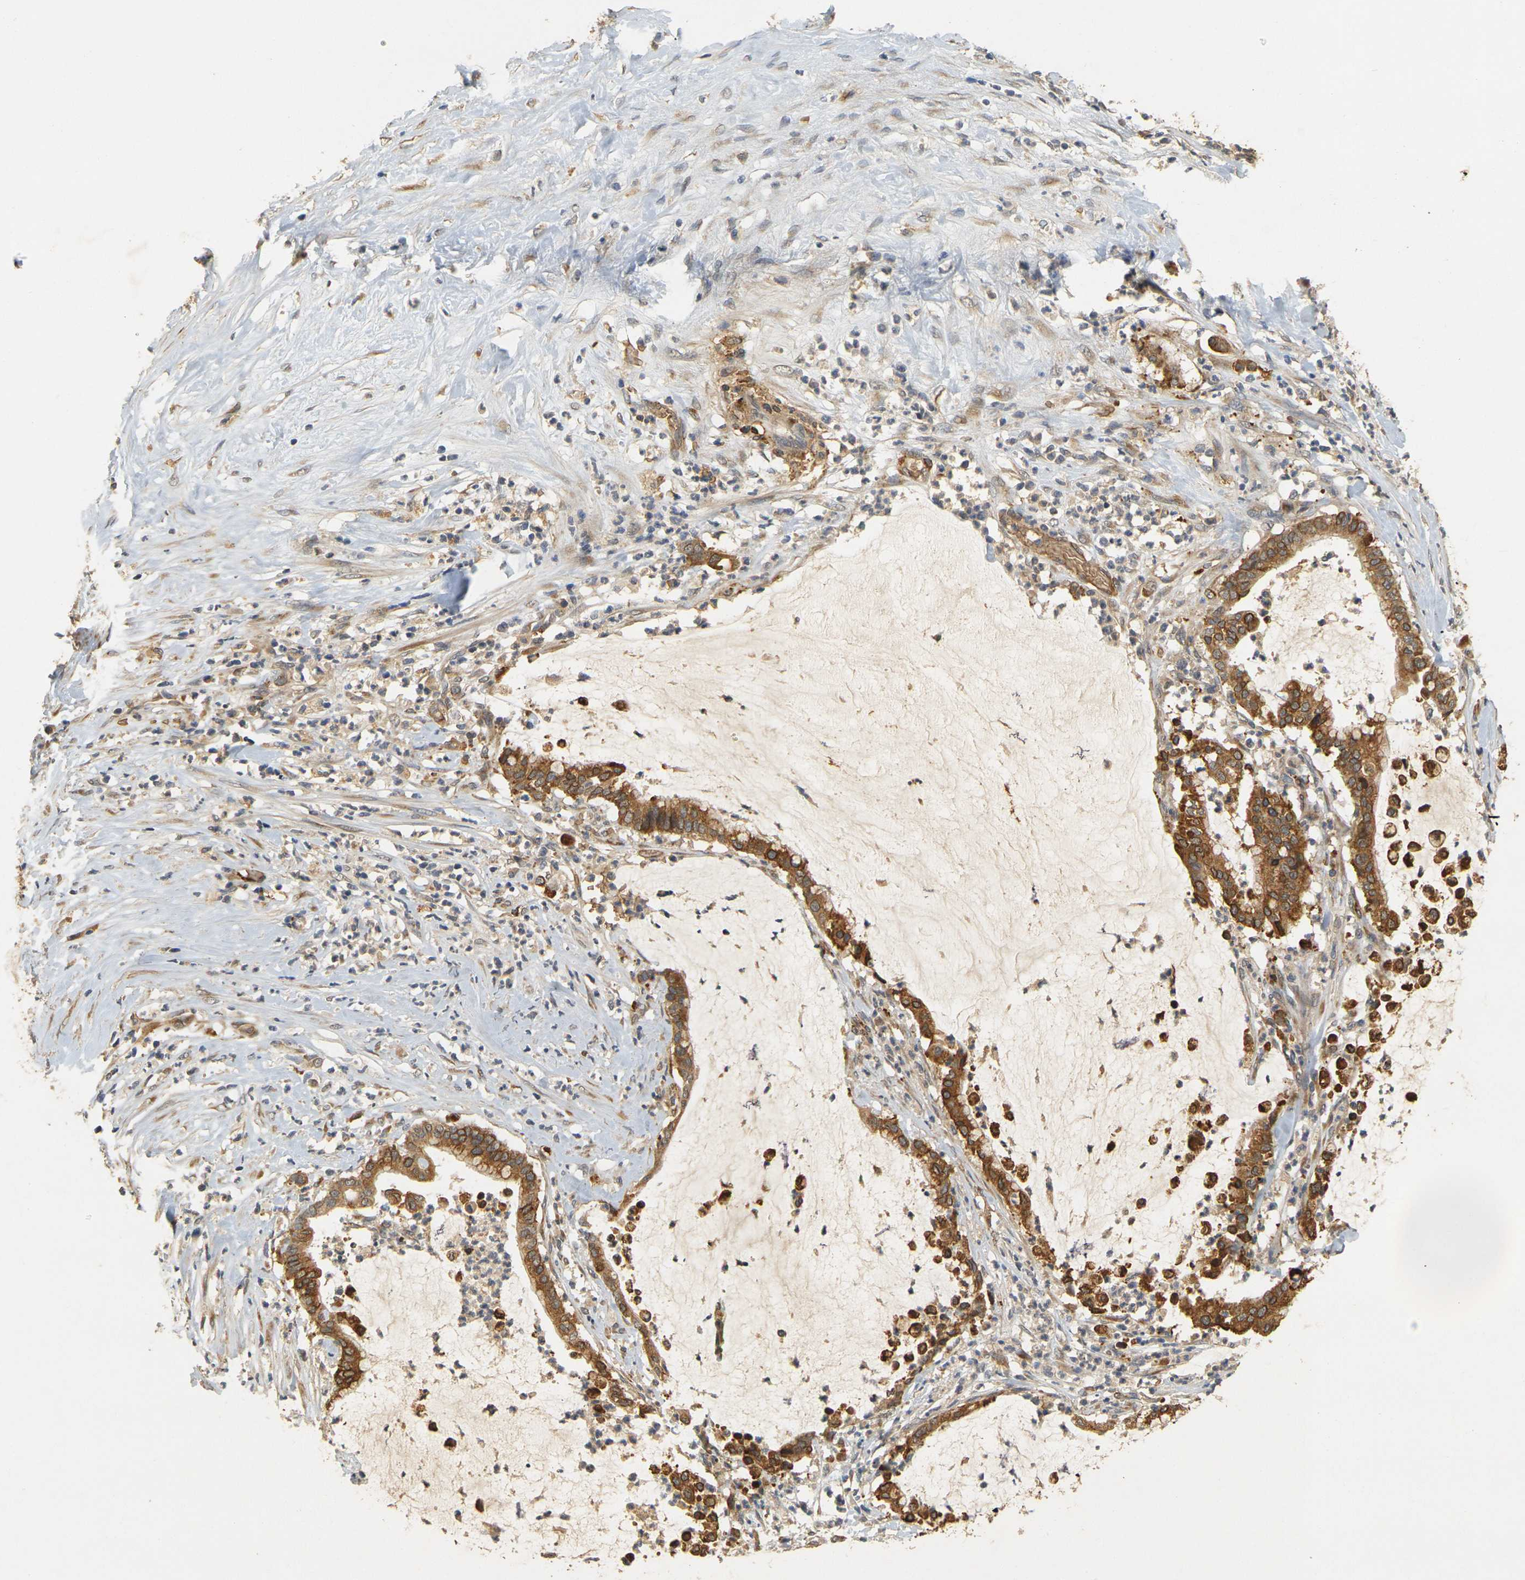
{"staining": {"intensity": "strong", "quantity": ">75%", "location": "cytoplasmic/membranous"}, "tissue": "pancreatic cancer", "cell_type": "Tumor cells", "image_type": "cancer", "snomed": [{"axis": "morphology", "description": "Adenocarcinoma, NOS"}, {"axis": "topography", "description": "Pancreas"}], "caption": "IHC (DAB) staining of pancreatic cancer (adenocarcinoma) exhibits strong cytoplasmic/membranous protein expression in about >75% of tumor cells.", "gene": "MEGF9", "patient": {"sex": "male", "age": 41}}